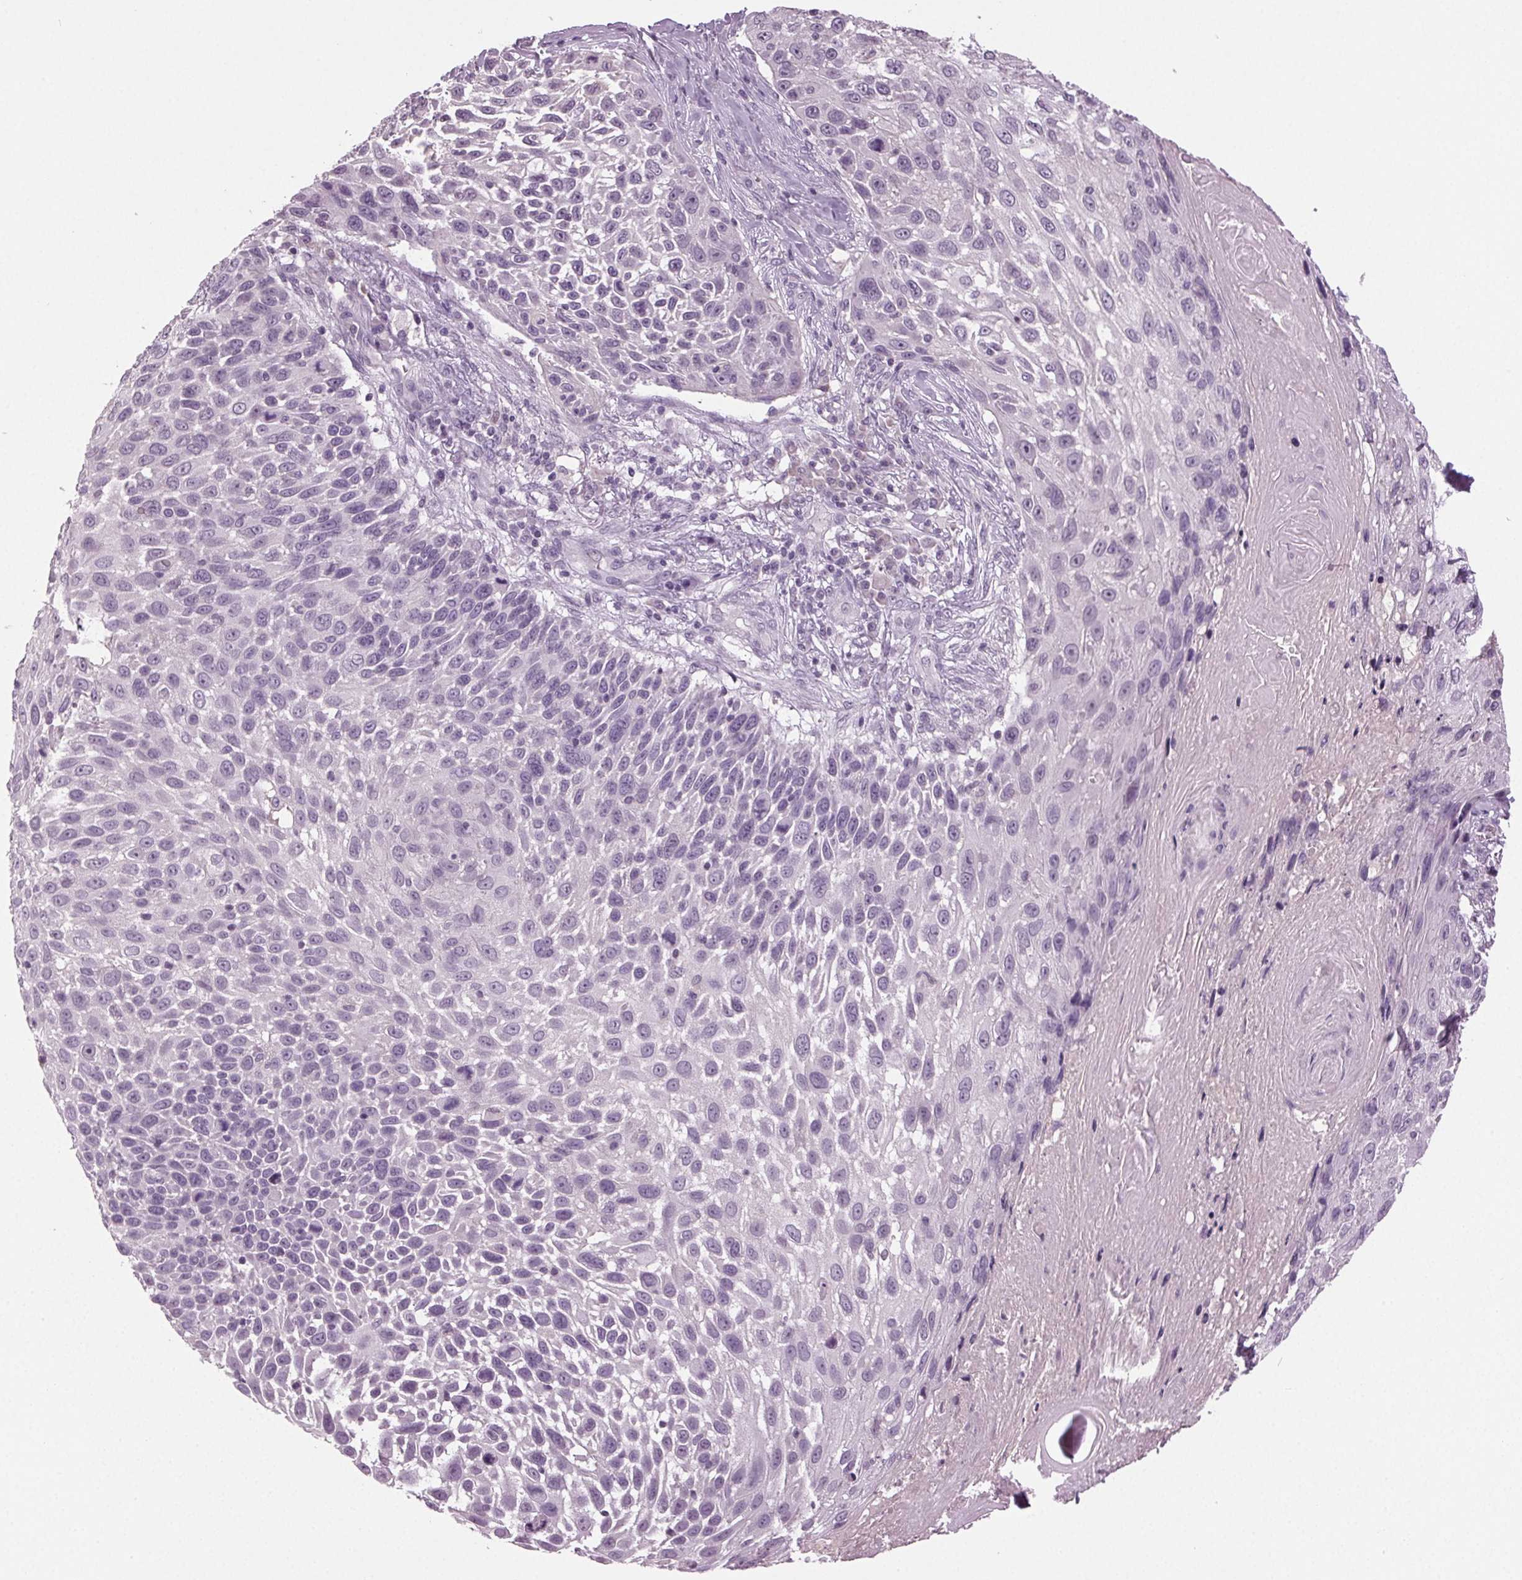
{"staining": {"intensity": "negative", "quantity": "none", "location": "none"}, "tissue": "skin cancer", "cell_type": "Tumor cells", "image_type": "cancer", "snomed": [{"axis": "morphology", "description": "Squamous cell carcinoma, NOS"}, {"axis": "topography", "description": "Skin"}], "caption": "Immunohistochemistry of human skin squamous cell carcinoma reveals no expression in tumor cells.", "gene": "DNAH12", "patient": {"sex": "male", "age": 92}}